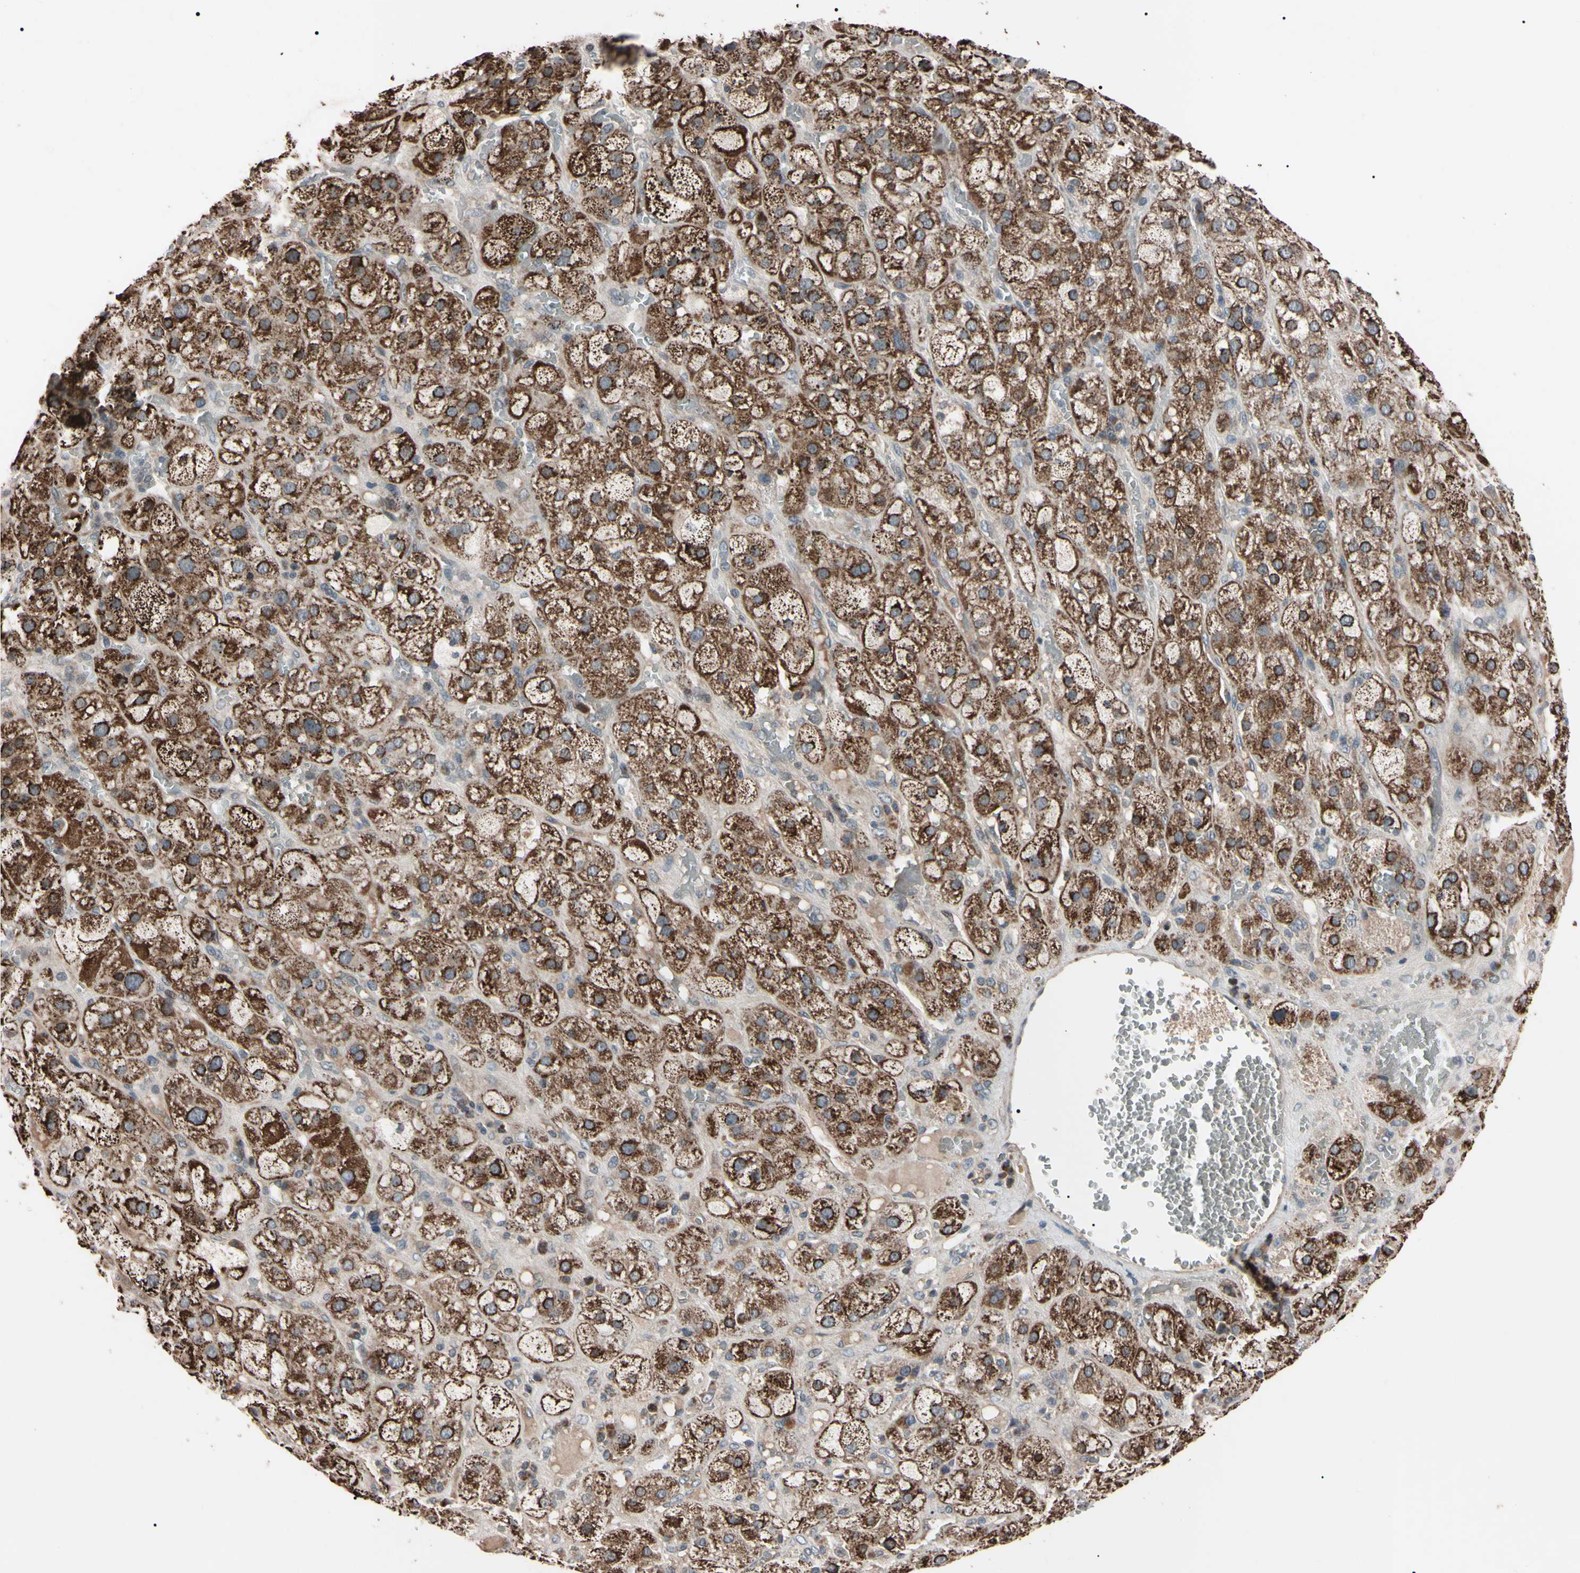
{"staining": {"intensity": "strong", "quantity": ">75%", "location": "cytoplasmic/membranous"}, "tissue": "adrenal gland", "cell_type": "Glandular cells", "image_type": "normal", "snomed": [{"axis": "morphology", "description": "Normal tissue, NOS"}, {"axis": "topography", "description": "Adrenal gland"}], "caption": "Immunohistochemical staining of unremarkable human adrenal gland shows strong cytoplasmic/membranous protein expression in approximately >75% of glandular cells.", "gene": "TNFRSF1A", "patient": {"sex": "female", "age": 47}}